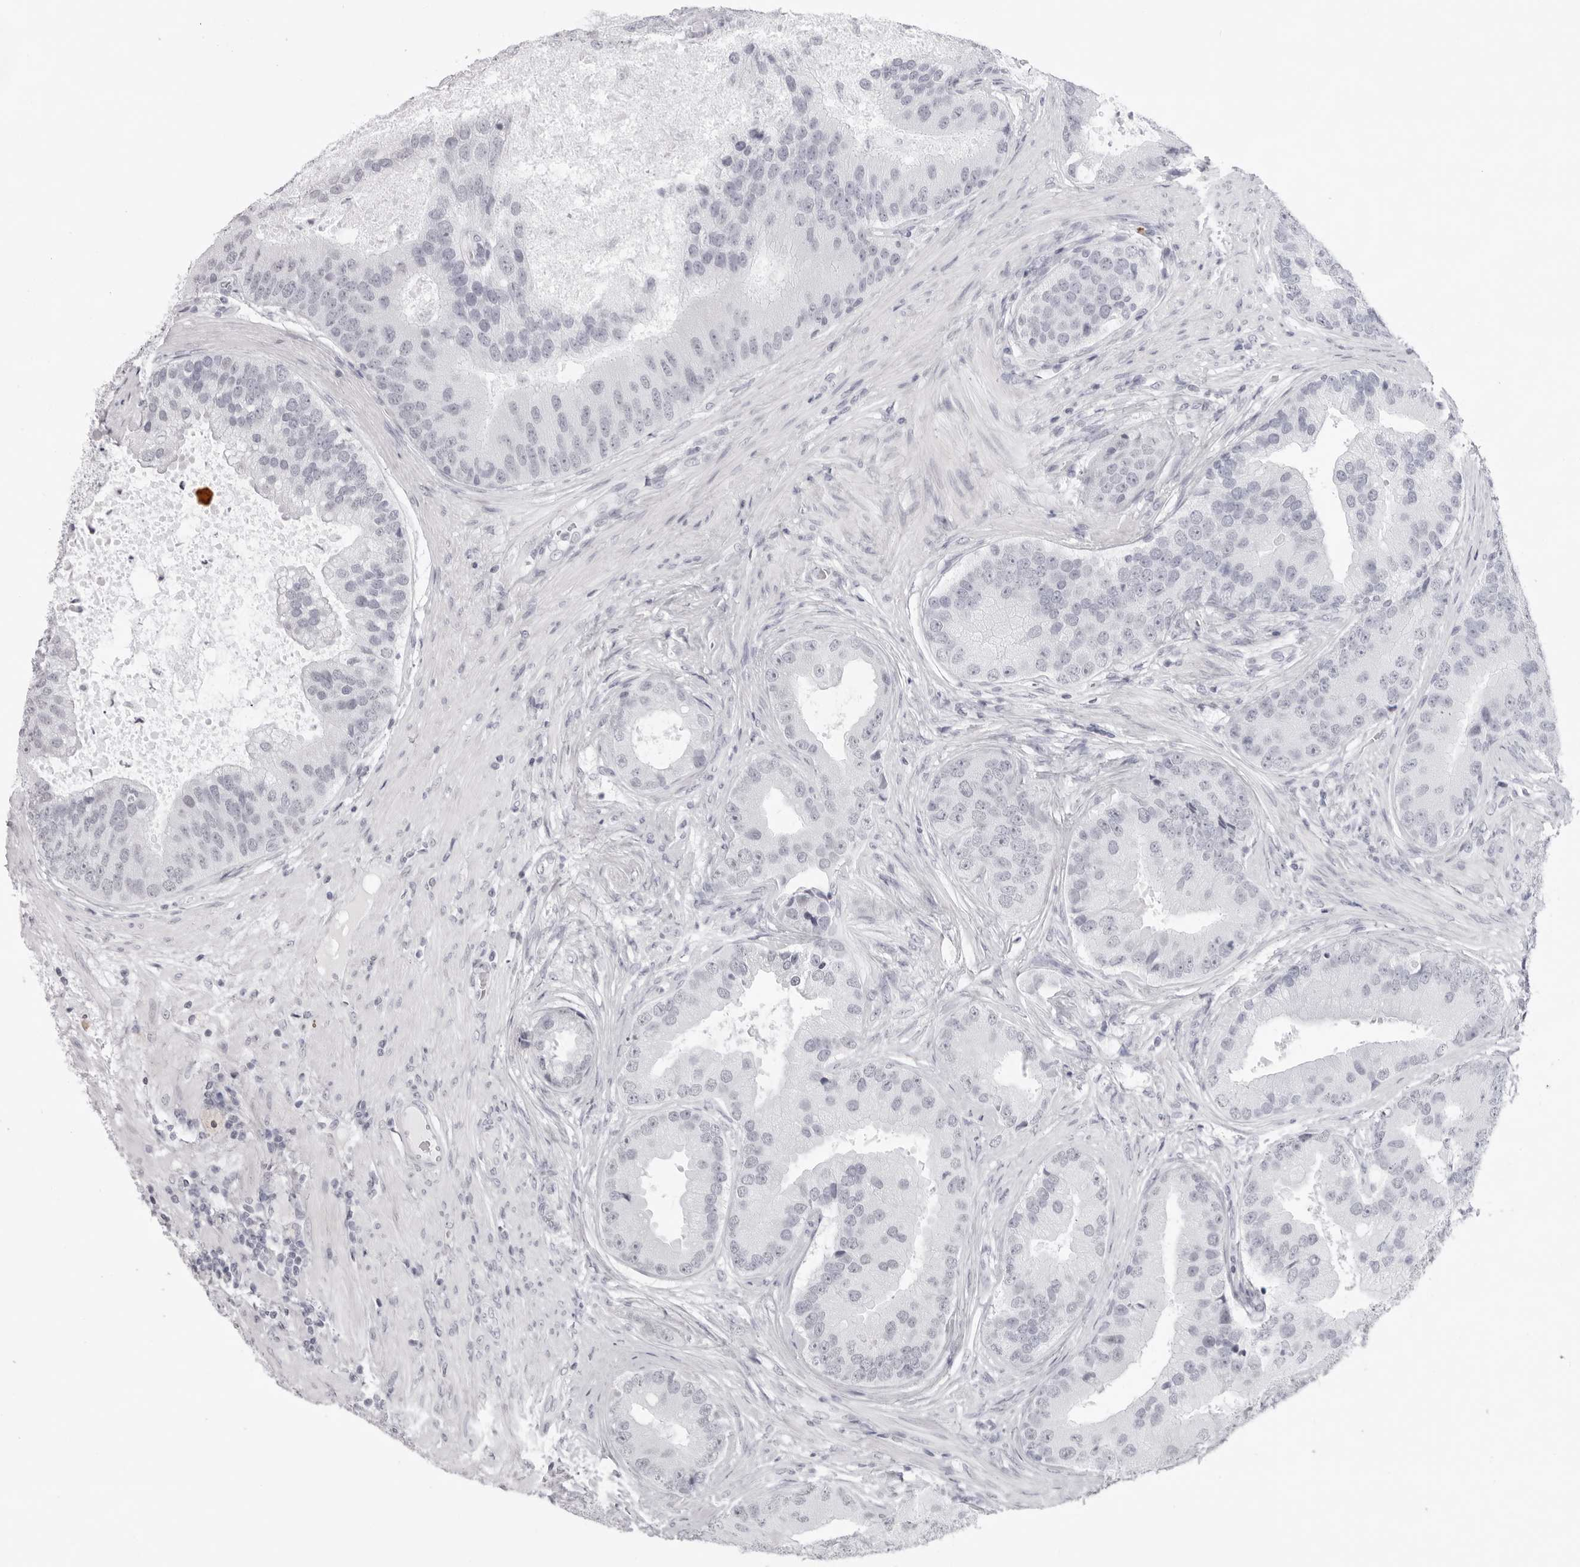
{"staining": {"intensity": "negative", "quantity": "none", "location": "none"}, "tissue": "prostate cancer", "cell_type": "Tumor cells", "image_type": "cancer", "snomed": [{"axis": "morphology", "description": "Adenocarcinoma, High grade"}, {"axis": "topography", "description": "Prostate"}], "caption": "Tumor cells are negative for brown protein staining in prostate high-grade adenocarcinoma. Nuclei are stained in blue.", "gene": "KLK12", "patient": {"sex": "male", "age": 70}}